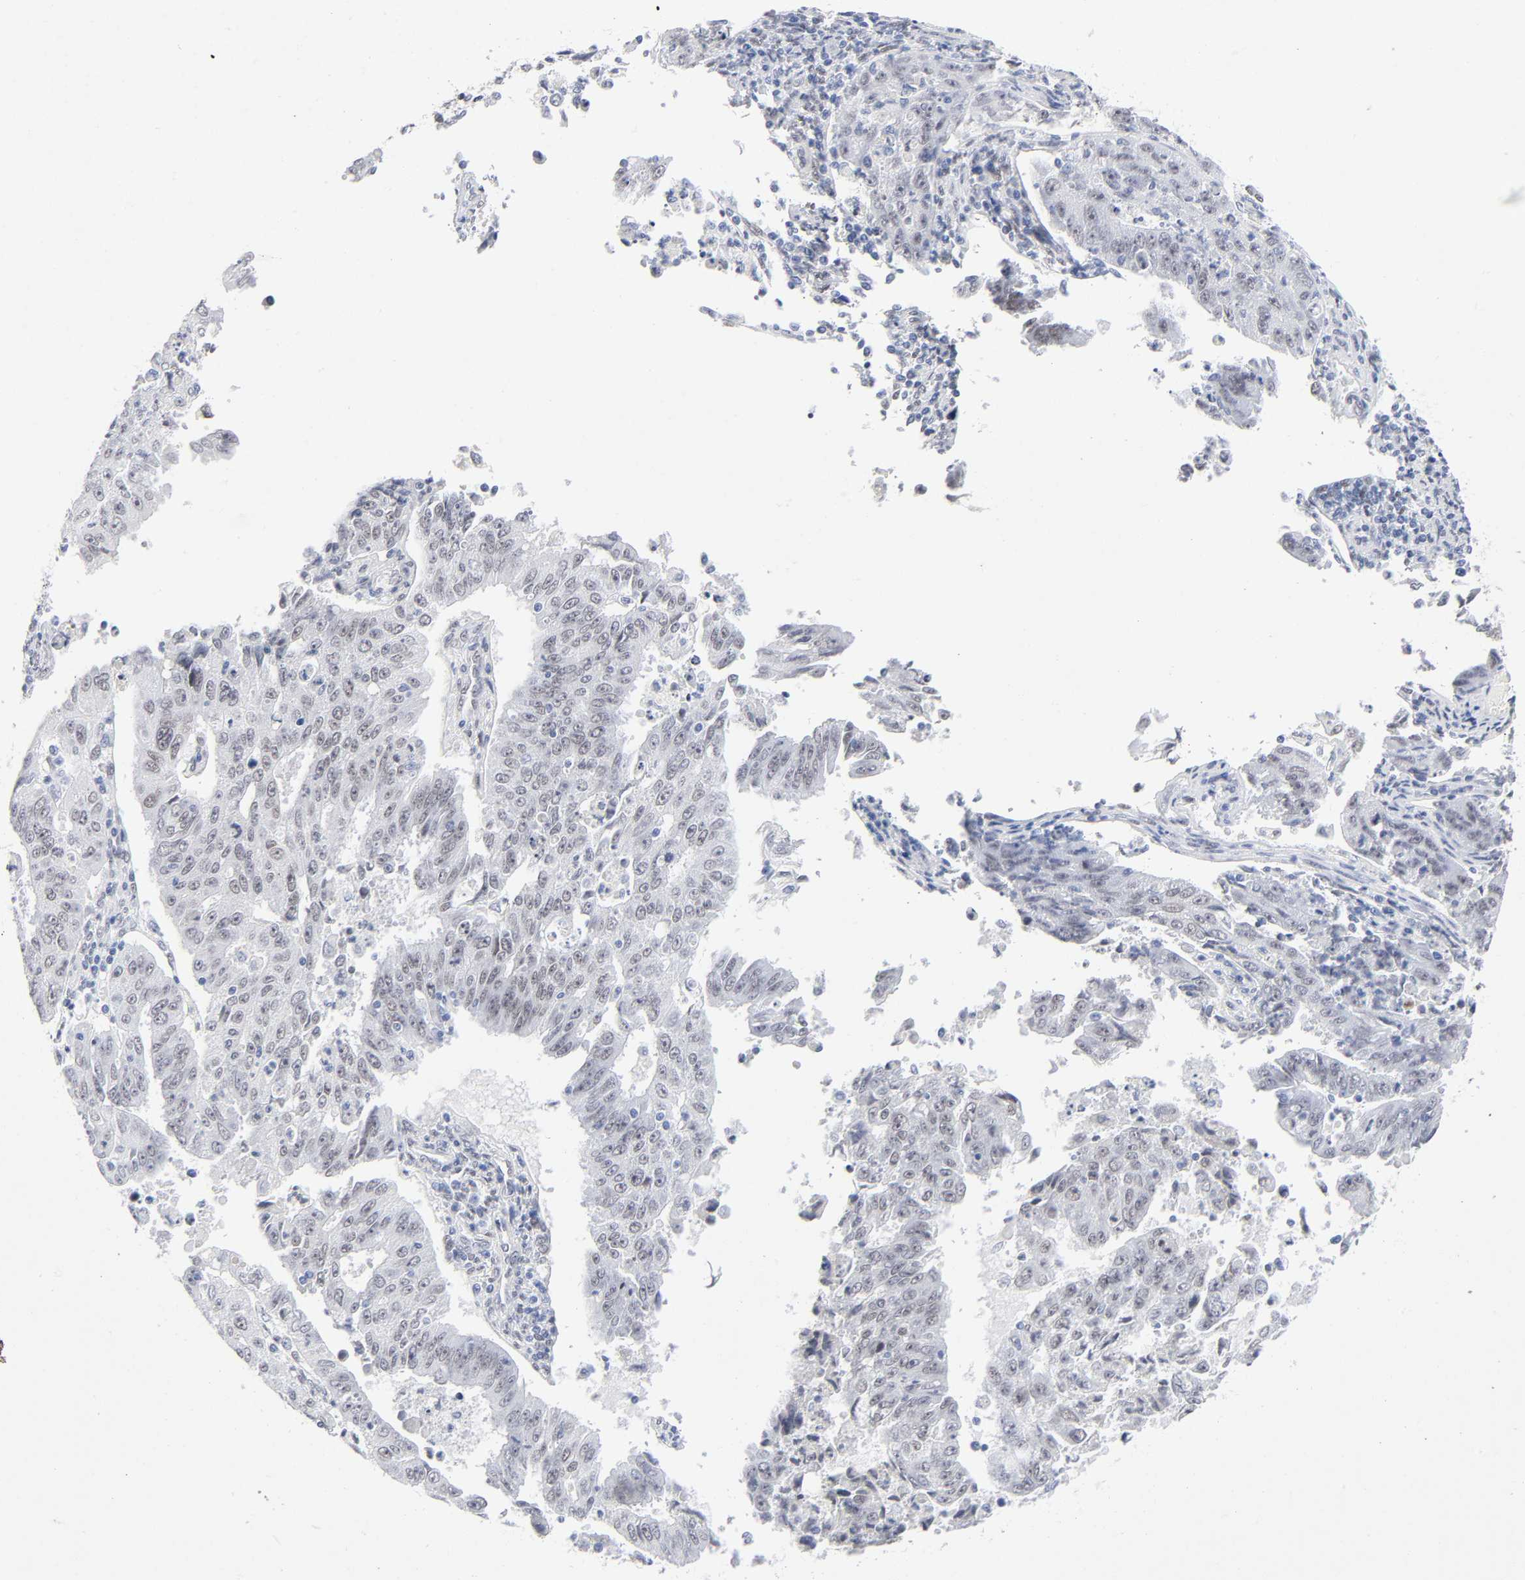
{"staining": {"intensity": "weak", "quantity": ">75%", "location": "nuclear"}, "tissue": "endometrial cancer", "cell_type": "Tumor cells", "image_type": "cancer", "snomed": [{"axis": "morphology", "description": "Adenocarcinoma, NOS"}, {"axis": "topography", "description": "Endometrium"}], "caption": "Immunohistochemical staining of human adenocarcinoma (endometrial) reveals weak nuclear protein staining in about >75% of tumor cells. (DAB (3,3'-diaminobenzidine) = brown stain, brightfield microscopy at high magnification).", "gene": "NFIC", "patient": {"sex": "female", "age": 42}}